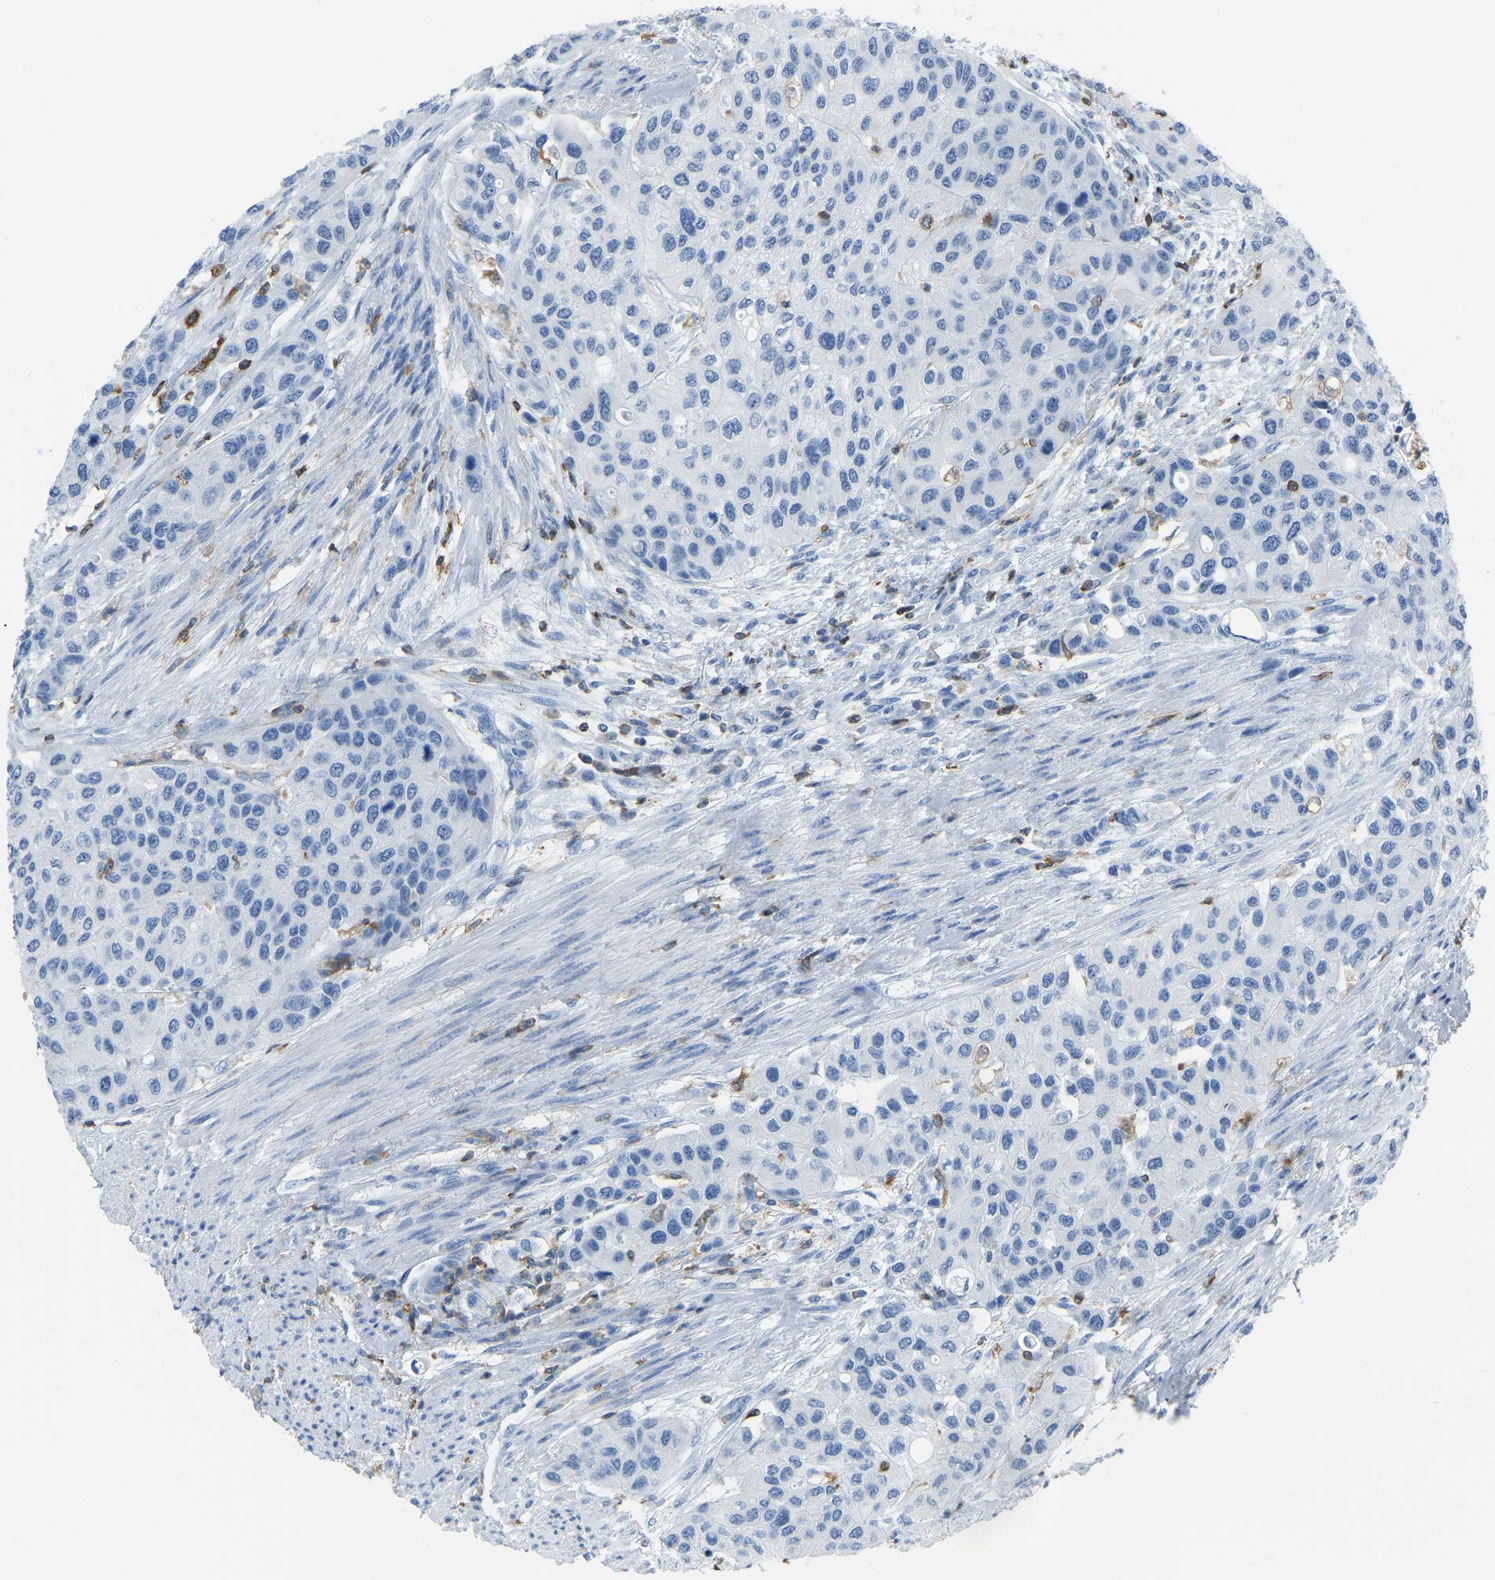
{"staining": {"intensity": "negative", "quantity": "none", "location": "none"}, "tissue": "urothelial cancer", "cell_type": "Tumor cells", "image_type": "cancer", "snomed": [{"axis": "morphology", "description": "Urothelial carcinoma, High grade"}, {"axis": "topography", "description": "Urinary bladder"}], "caption": "DAB (3,3'-diaminobenzidine) immunohistochemical staining of human urothelial cancer shows no significant expression in tumor cells.", "gene": "ARHGAP45", "patient": {"sex": "female", "age": 56}}